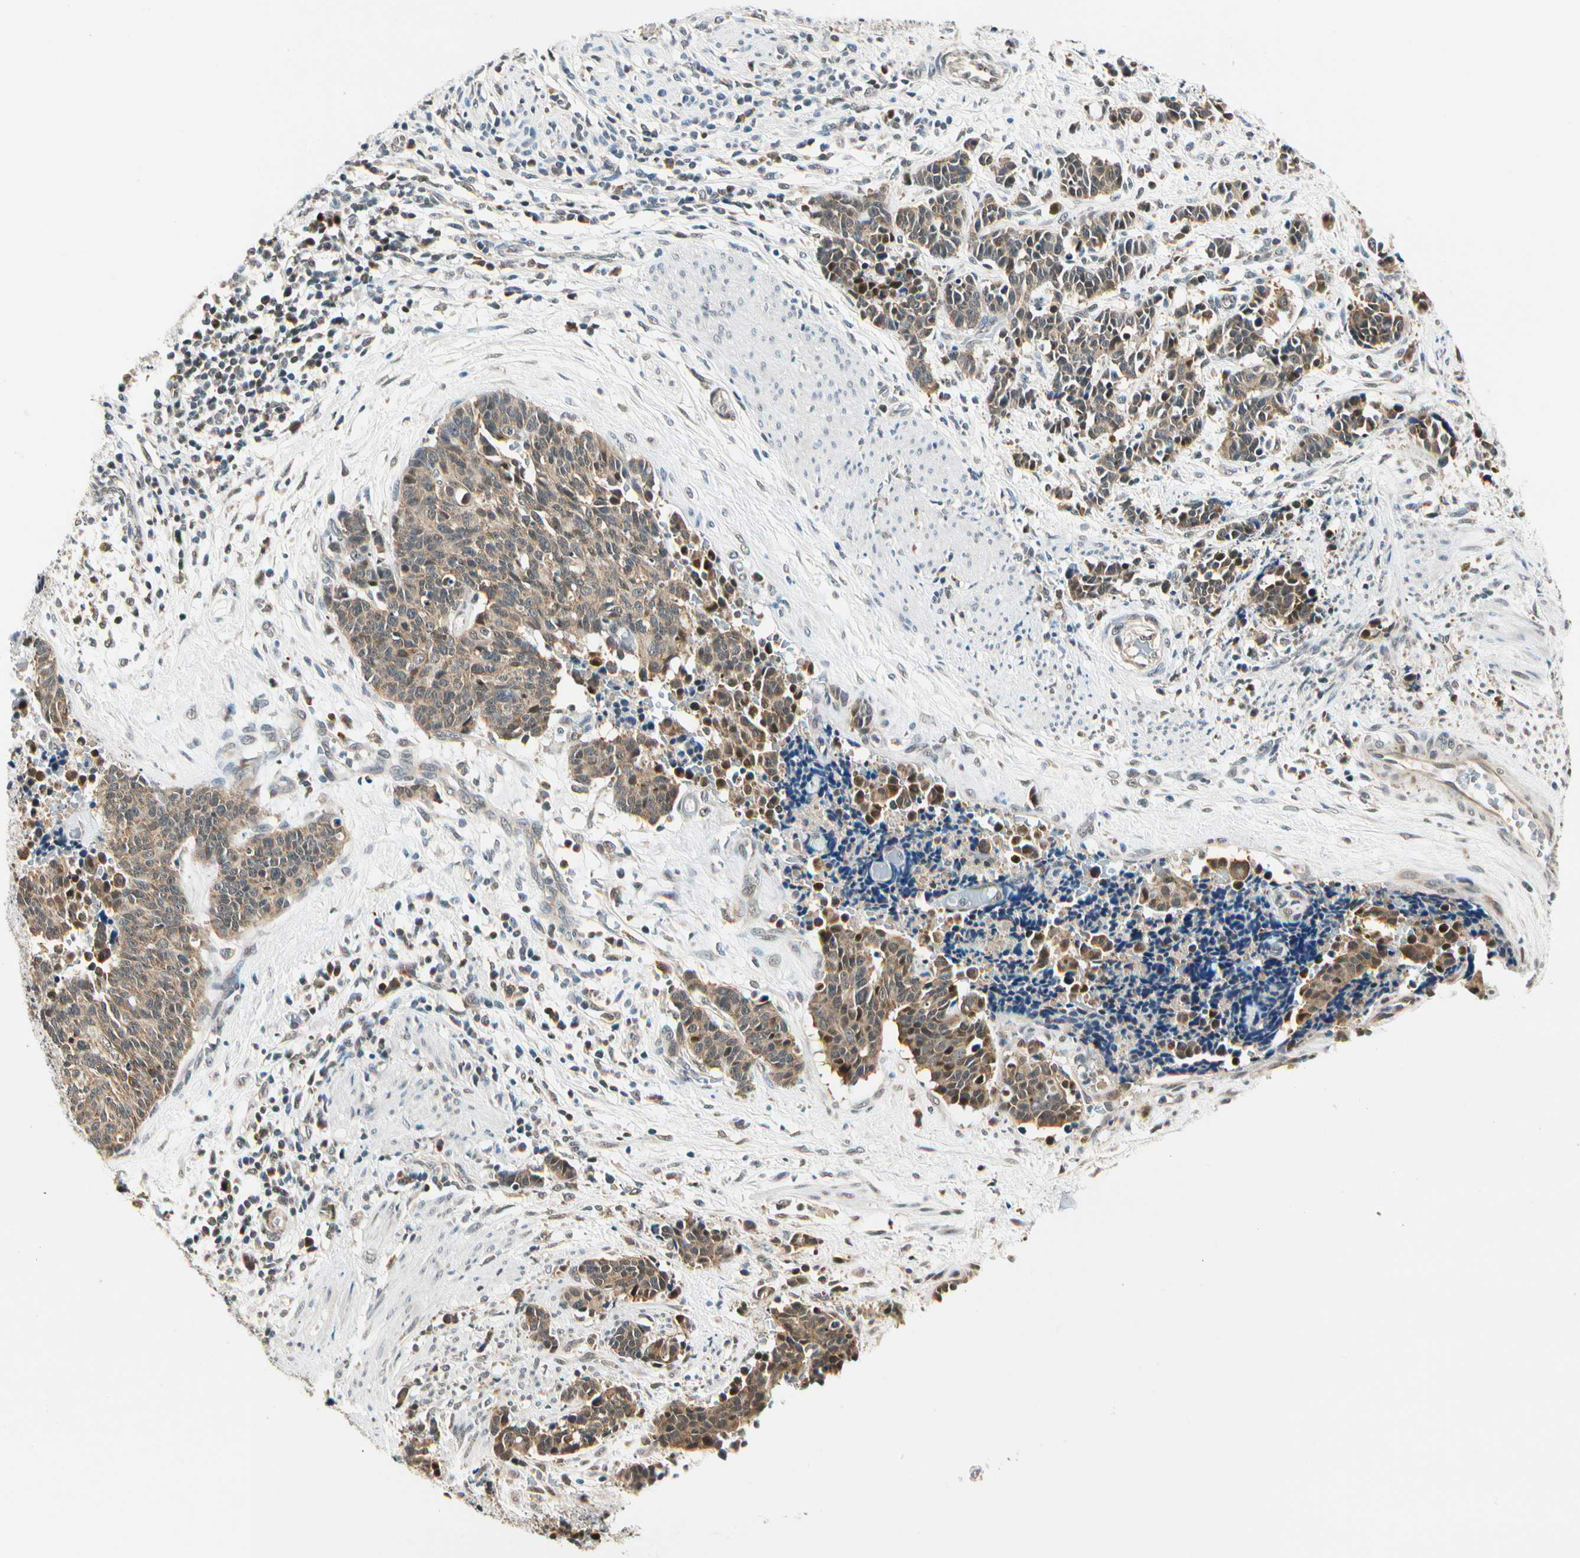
{"staining": {"intensity": "moderate", "quantity": "25%-75%", "location": "cytoplasmic/membranous,nuclear"}, "tissue": "cervical cancer", "cell_type": "Tumor cells", "image_type": "cancer", "snomed": [{"axis": "morphology", "description": "Squamous cell carcinoma, NOS"}, {"axis": "topography", "description": "Cervix"}], "caption": "The histopathology image displays immunohistochemical staining of cervical cancer (squamous cell carcinoma). There is moderate cytoplasmic/membranous and nuclear staining is seen in about 25%-75% of tumor cells. (brown staining indicates protein expression, while blue staining denotes nuclei).", "gene": "PDK2", "patient": {"sex": "female", "age": 35}}